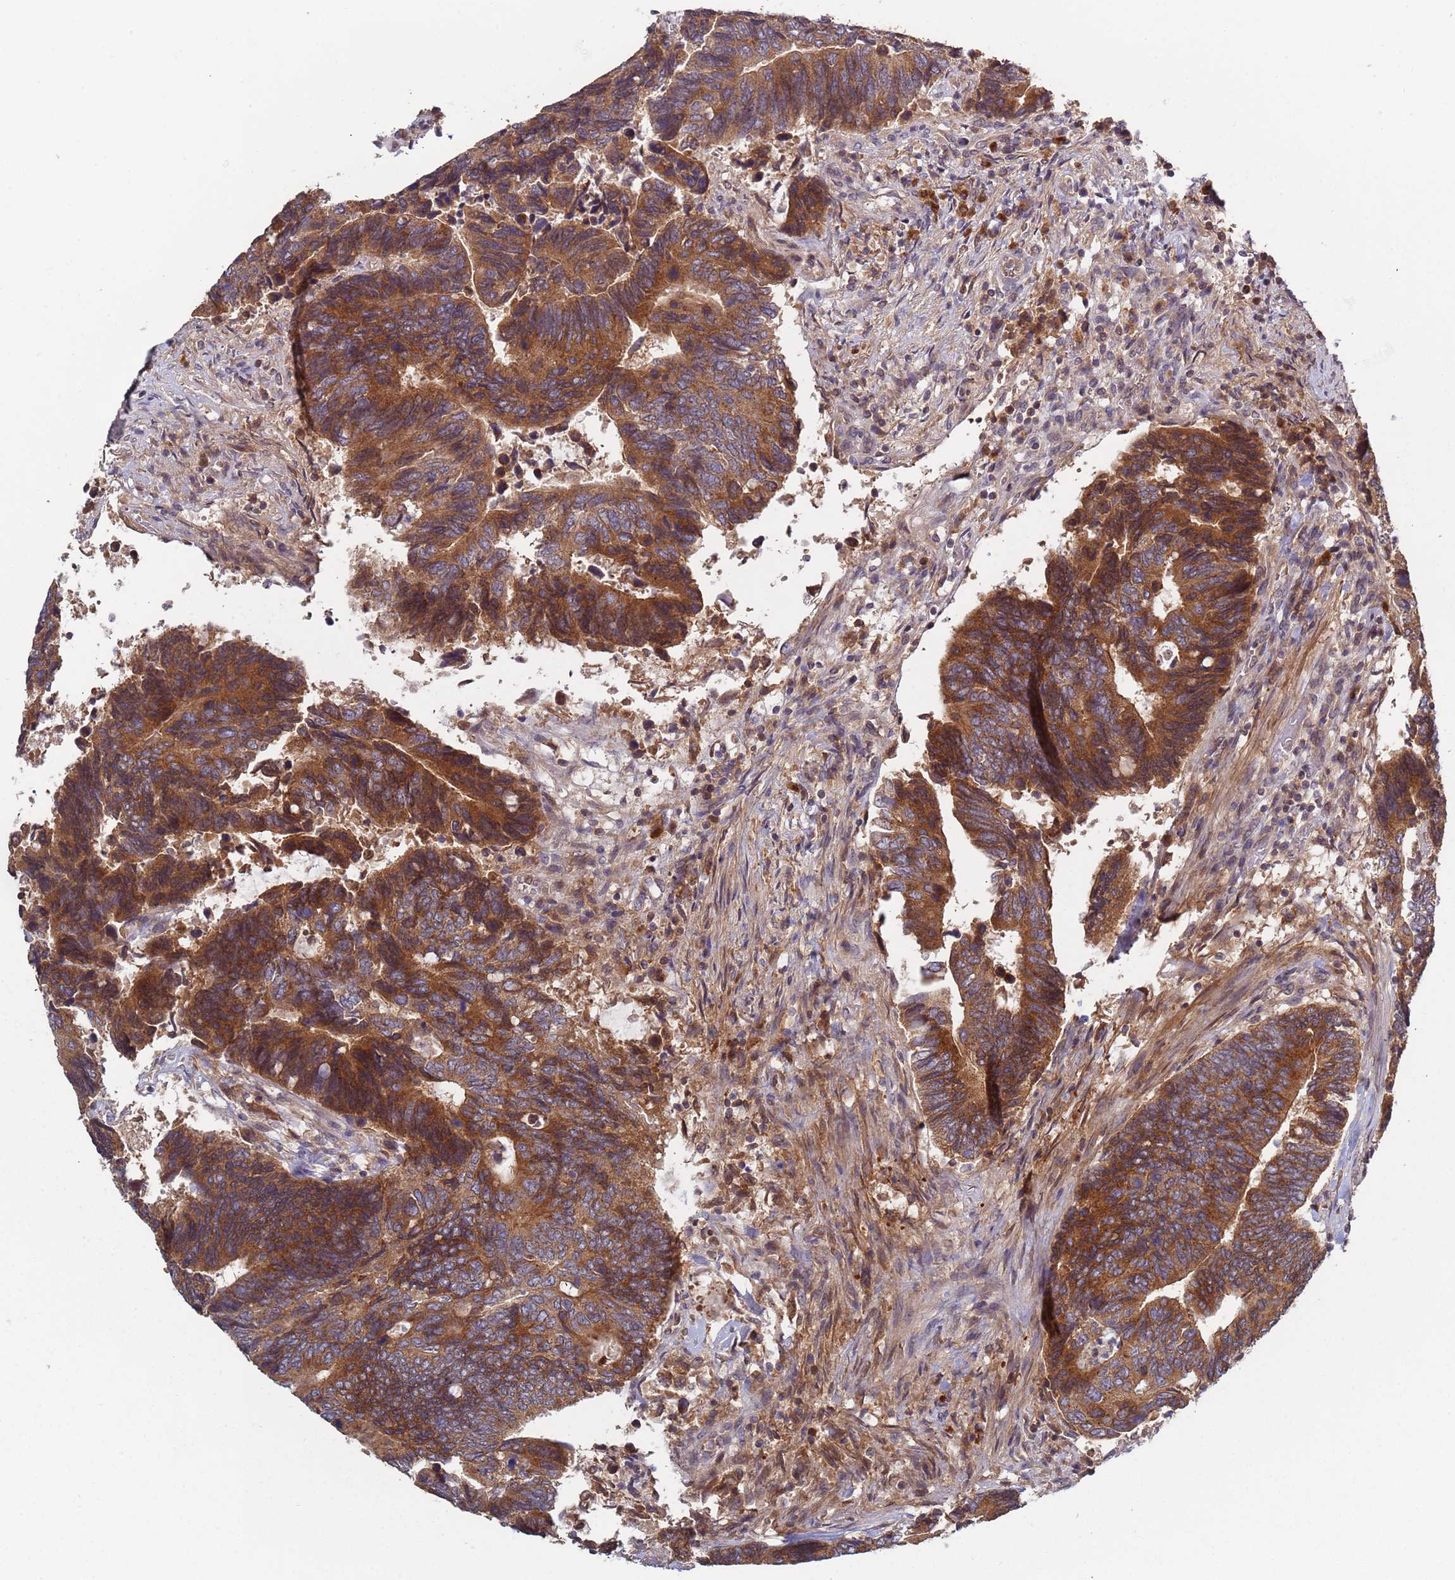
{"staining": {"intensity": "moderate", "quantity": ">75%", "location": "cytoplasmic/membranous"}, "tissue": "colorectal cancer", "cell_type": "Tumor cells", "image_type": "cancer", "snomed": [{"axis": "morphology", "description": "Adenocarcinoma, NOS"}, {"axis": "topography", "description": "Colon"}], "caption": "Tumor cells reveal medium levels of moderate cytoplasmic/membranous positivity in approximately >75% of cells in colorectal cancer.", "gene": "OR5A2", "patient": {"sex": "male", "age": 87}}